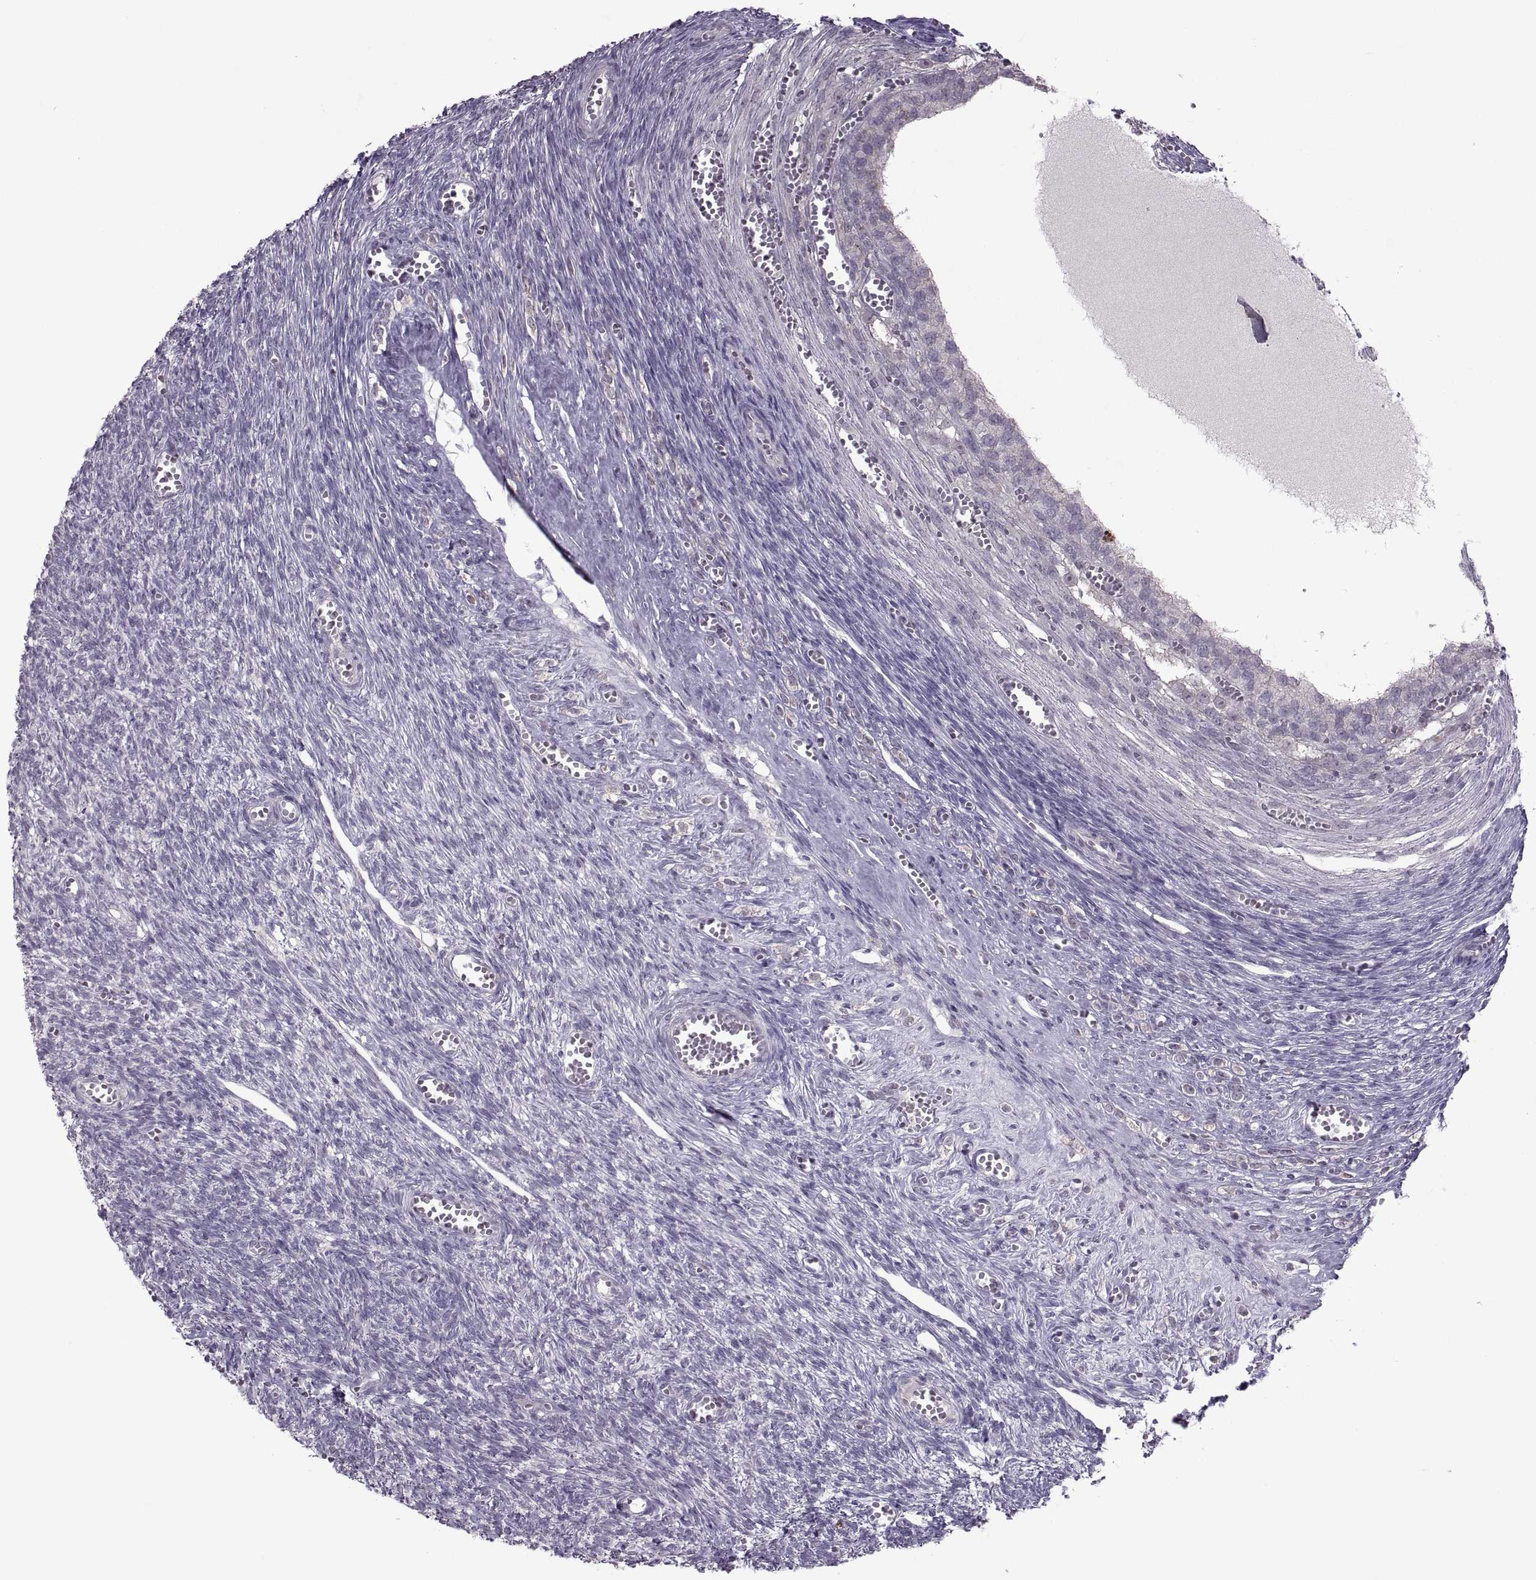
{"staining": {"intensity": "weak", "quantity": "<25%", "location": "cytoplasmic/membranous"}, "tissue": "ovary", "cell_type": "Follicle cells", "image_type": "normal", "snomed": [{"axis": "morphology", "description": "Normal tissue, NOS"}, {"axis": "topography", "description": "Ovary"}], "caption": "Follicle cells are negative for protein expression in normal human ovary.", "gene": "MGAT4D", "patient": {"sex": "female", "age": 43}}